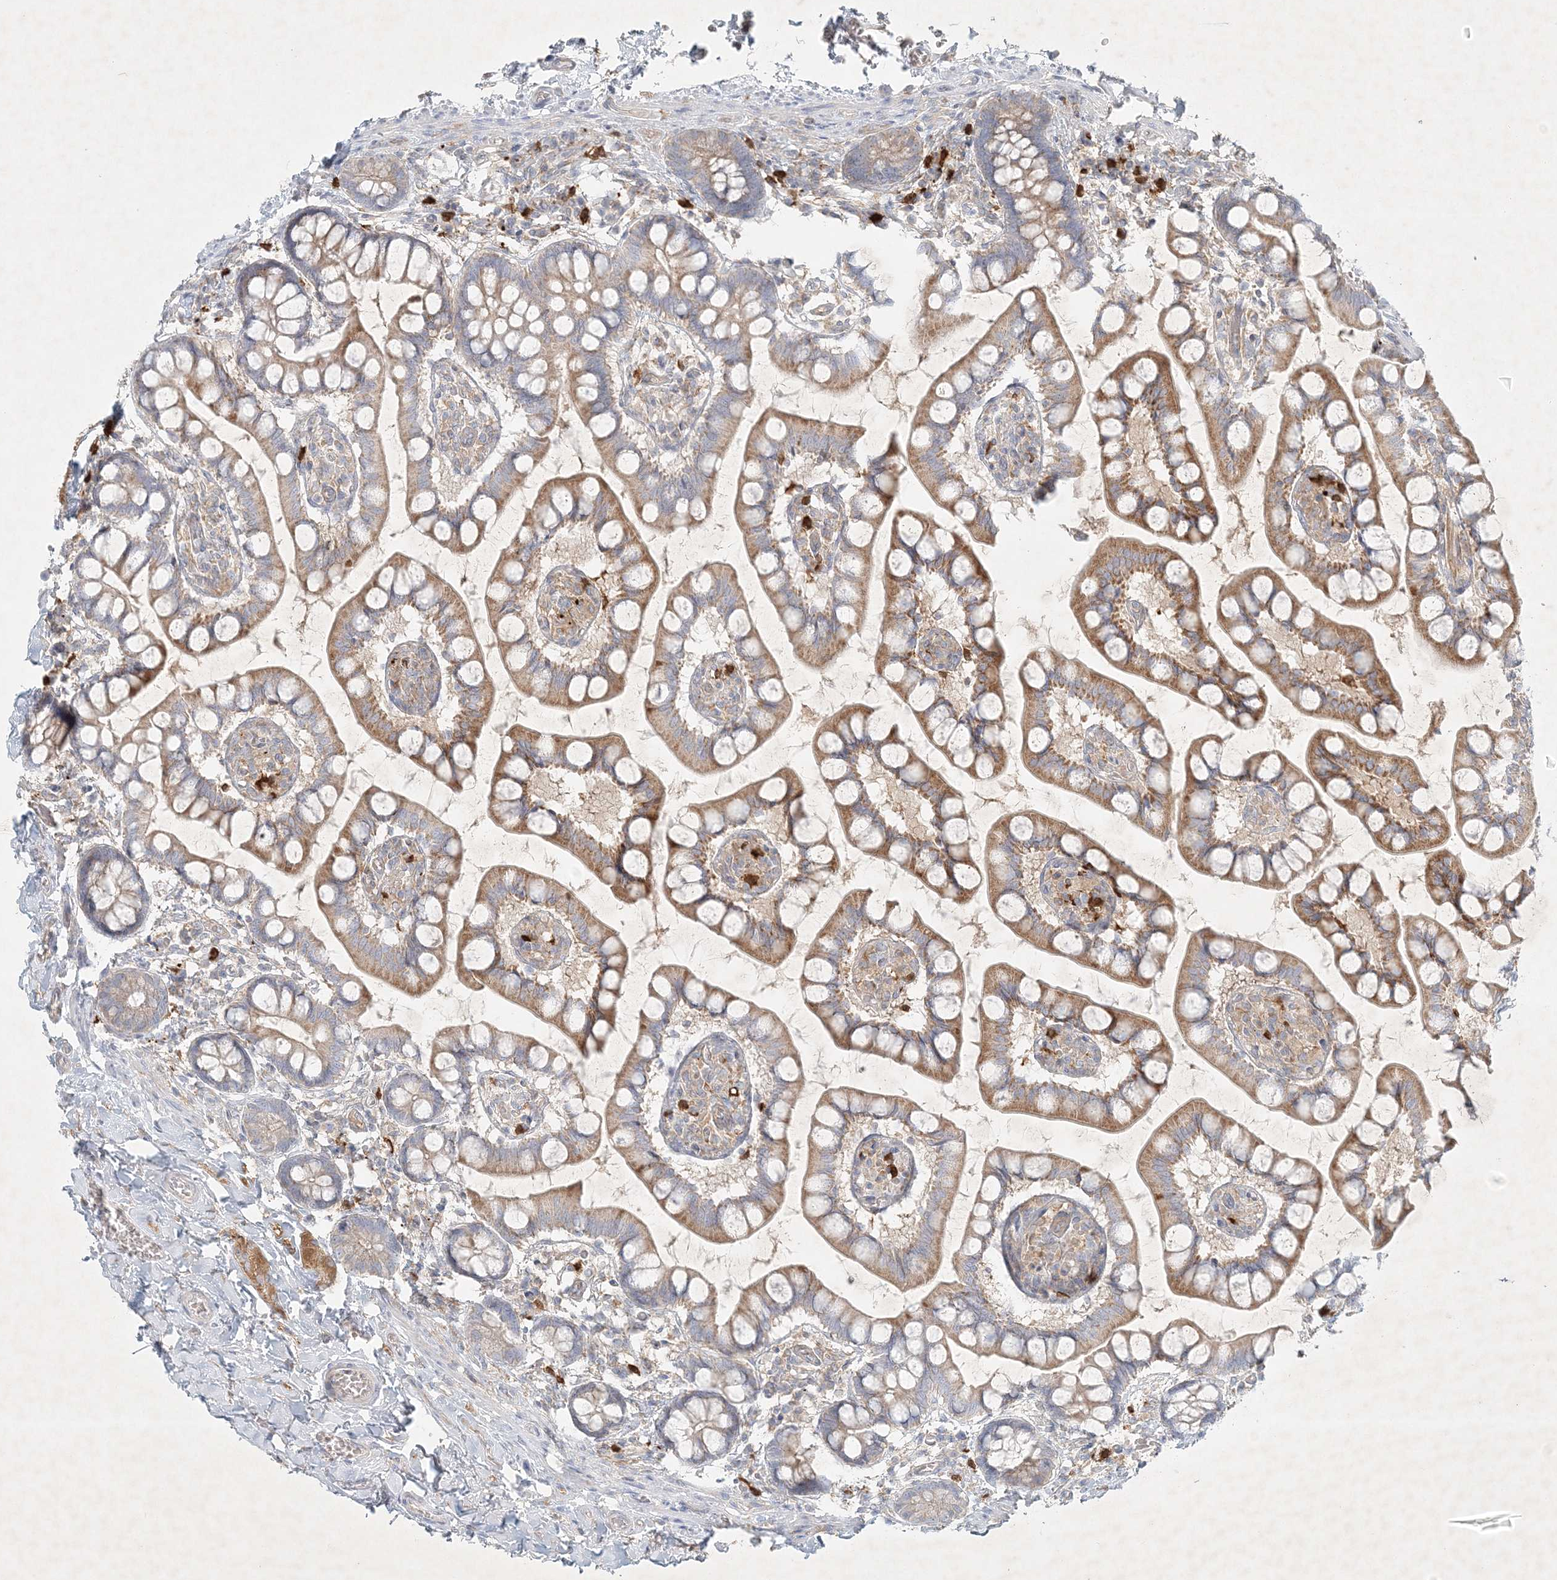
{"staining": {"intensity": "moderate", "quantity": "25%-75%", "location": "cytoplasmic/membranous"}, "tissue": "small intestine", "cell_type": "Glandular cells", "image_type": "normal", "snomed": [{"axis": "morphology", "description": "Normal tissue, NOS"}, {"axis": "topography", "description": "Small intestine"}], "caption": "Benign small intestine demonstrates moderate cytoplasmic/membranous expression in approximately 25%-75% of glandular cells, visualized by immunohistochemistry. Immunohistochemistry stains the protein of interest in brown and the nuclei are stained blue.", "gene": "STK11IP", "patient": {"sex": "male", "age": 52}}